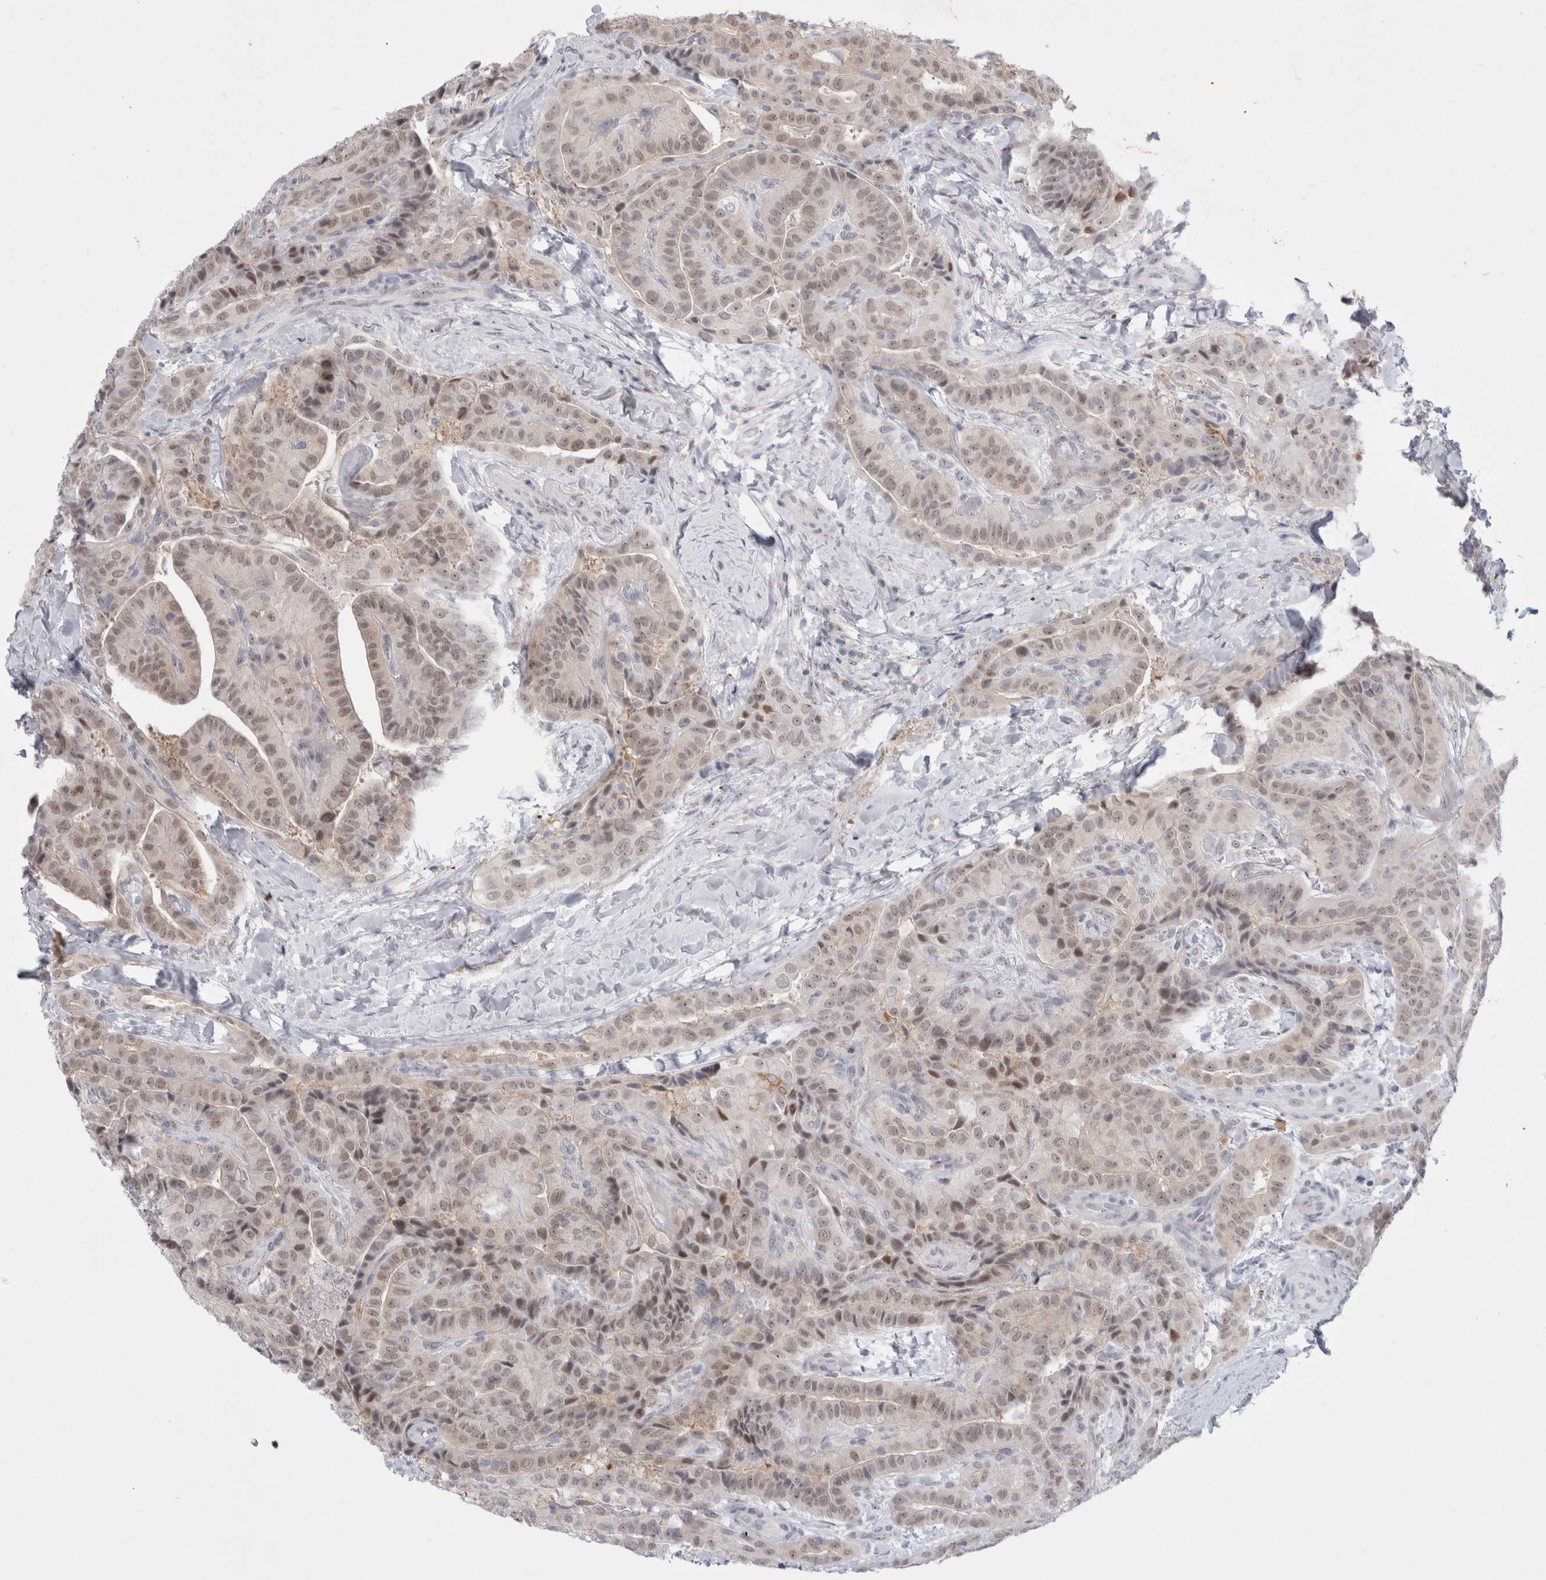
{"staining": {"intensity": "weak", "quantity": "25%-75%", "location": "nuclear"}, "tissue": "thyroid cancer", "cell_type": "Tumor cells", "image_type": "cancer", "snomed": [{"axis": "morphology", "description": "Papillary adenocarcinoma, NOS"}, {"axis": "topography", "description": "Thyroid gland"}], "caption": "This is an image of immunohistochemistry staining of thyroid papillary adenocarcinoma, which shows weak positivity in the nuclear of tumor cells.", "gene": "CERS5", "patient": {"sex": "male", "age": 77}}